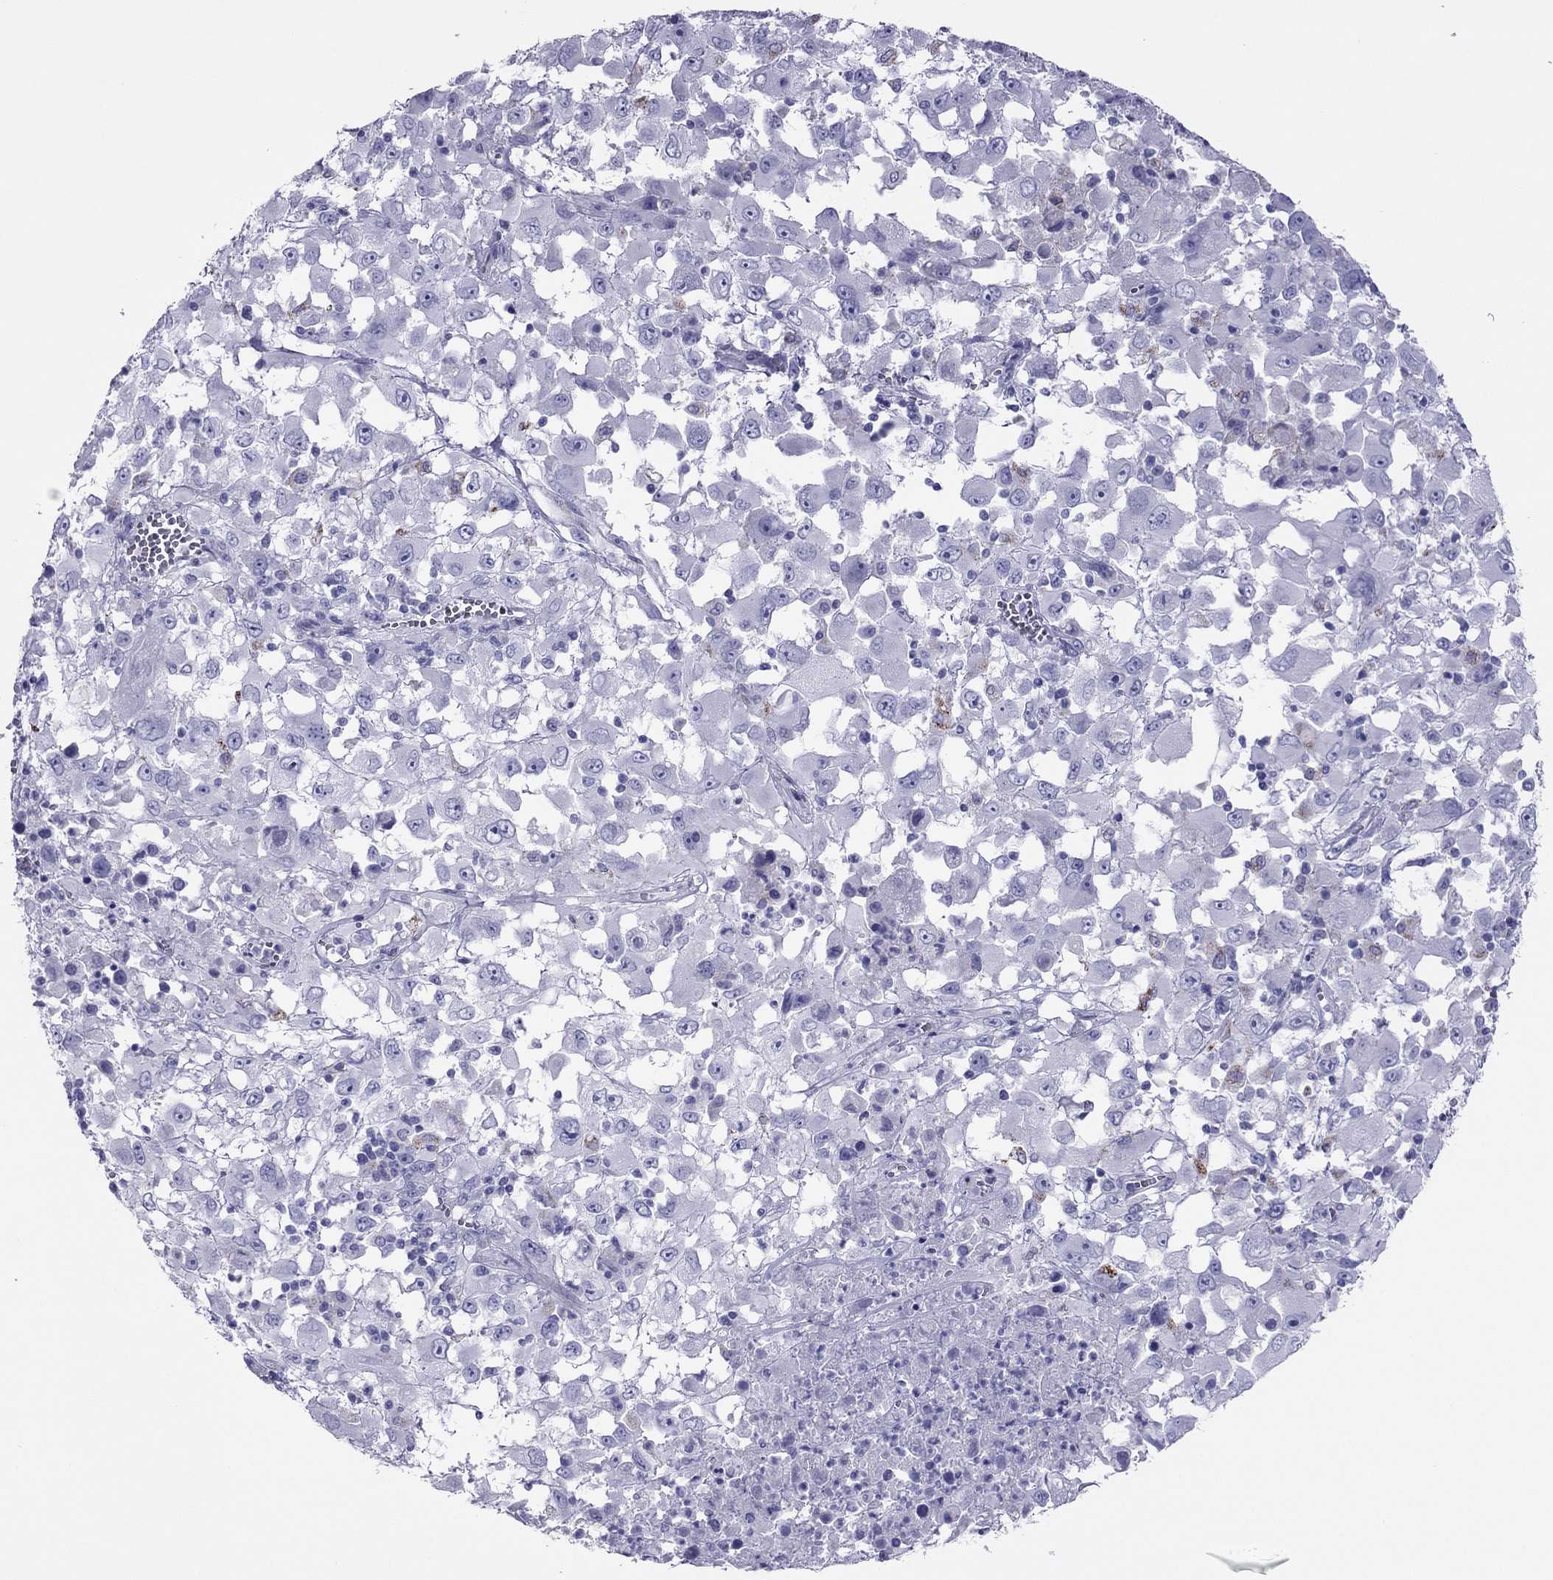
{"staining": {"intensity": "negative", "quantity": "none", "location": "none"}, "tissue": "melanoma", "cell_type": "Tumor cells", "image_type": "cancer", "snomed": [{"axis": "morphology", "description": "Malignant melanoma, Metastatic site"}, {"axis": "topography", "description": "Soft tissue"}], "caption": "Malignant melanoma (metastatic site) stained for a protein using IHC displays no expression tumor cells.", "gene": "MAEL", "patient": {"sex": "male", "age": 50}}